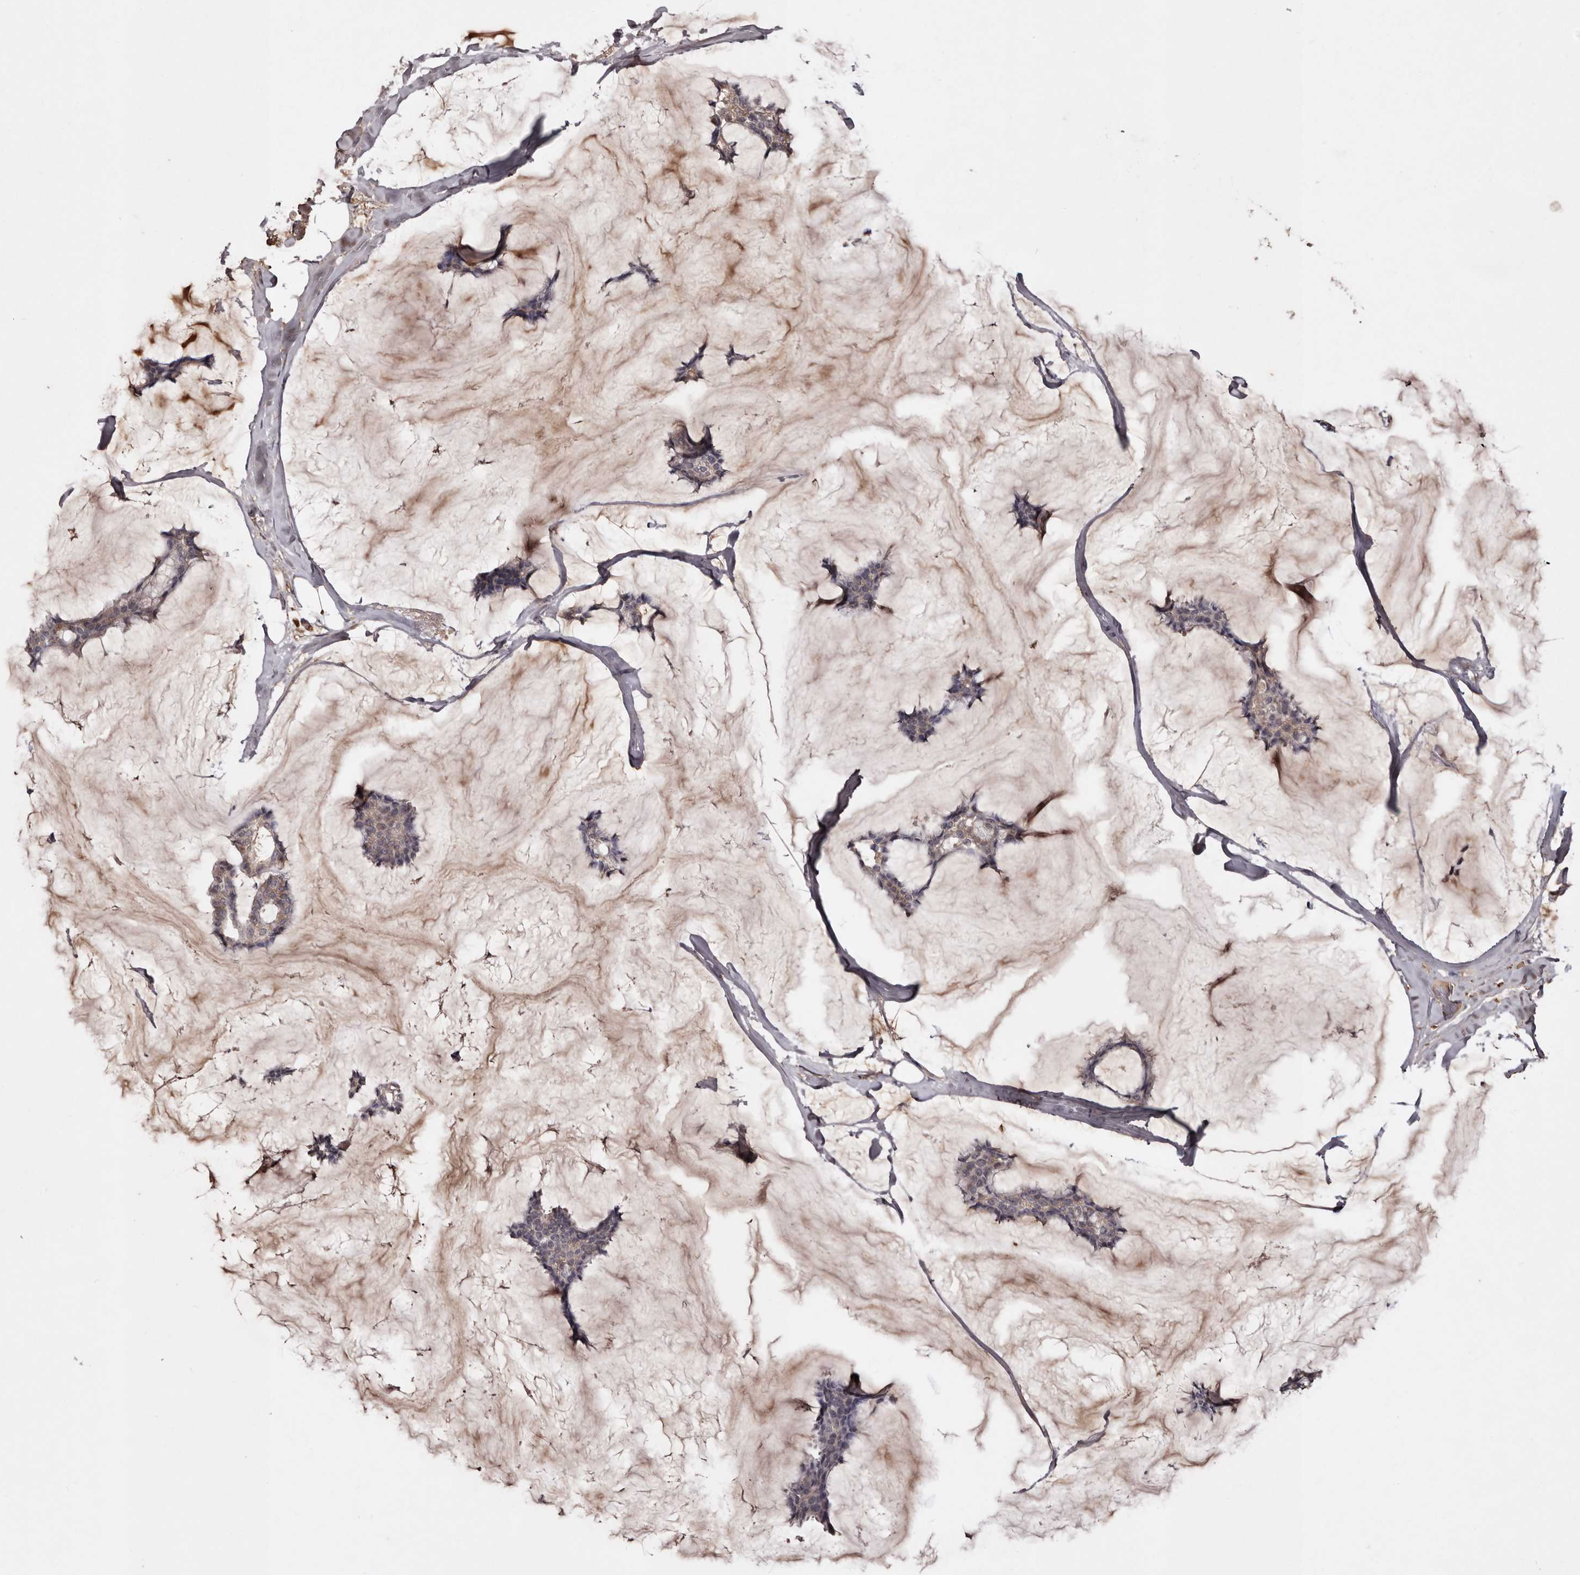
{"staining": {"intensity": "weak", "quantity": "25%-75%", "location": "cytoplasmic/membranous"}, "tissue": "breast cancer", "cell_type": "Tumor cells", "image_type": "cancer", "snomed": [{"axis": "morphology", "description": "Duct carcinoma"}, {"axis": "topography", "description": "Breast"}], "caption": "Protein expression by immunohistochemistry (IHC) shows weak cytoplasmic/membranous expression in approximately 25%-75% of tumor cells in breast infiltrating ductal carcinoma.", "gene": "CYP1B1", "patient": {"sex": "female", "age": 93}}